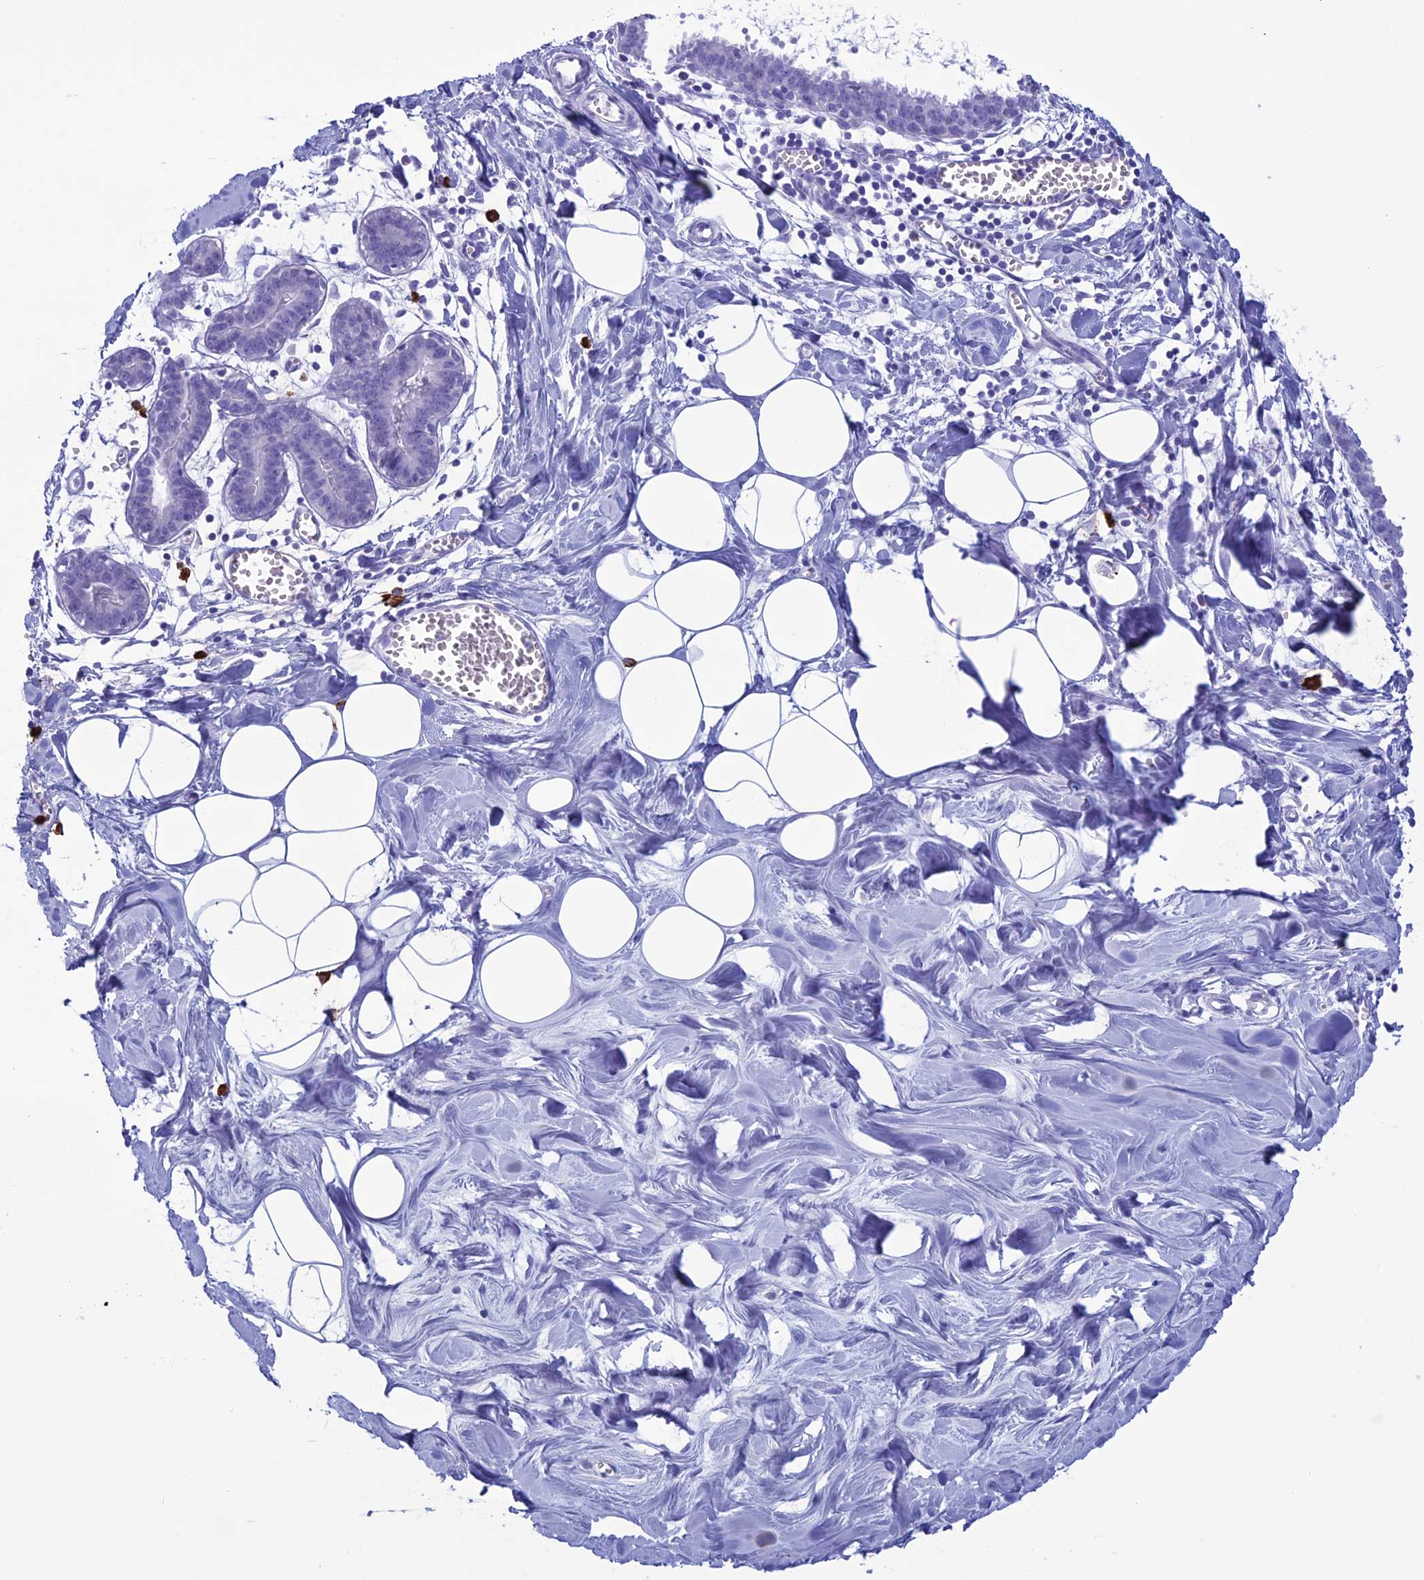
{"staining": {"intensity": "negative", "quantity": "none", "location": "none"}, "tissue": "breast", "cell_type": "Adipocytes", "image_type": "normal", "snomed": [{"axis": "morphology", "description": "Normal tissue, NOS"}, {"axis": "topography", "description": "Breast"}], "caption": "DAB (3,3'-diaminobenzidine) immunohistochemical staining of benign human breast demonstrates no significant staining in adipocytes.", "gene": "MZB1", "patient": {"sex": "female", "age": 27}}